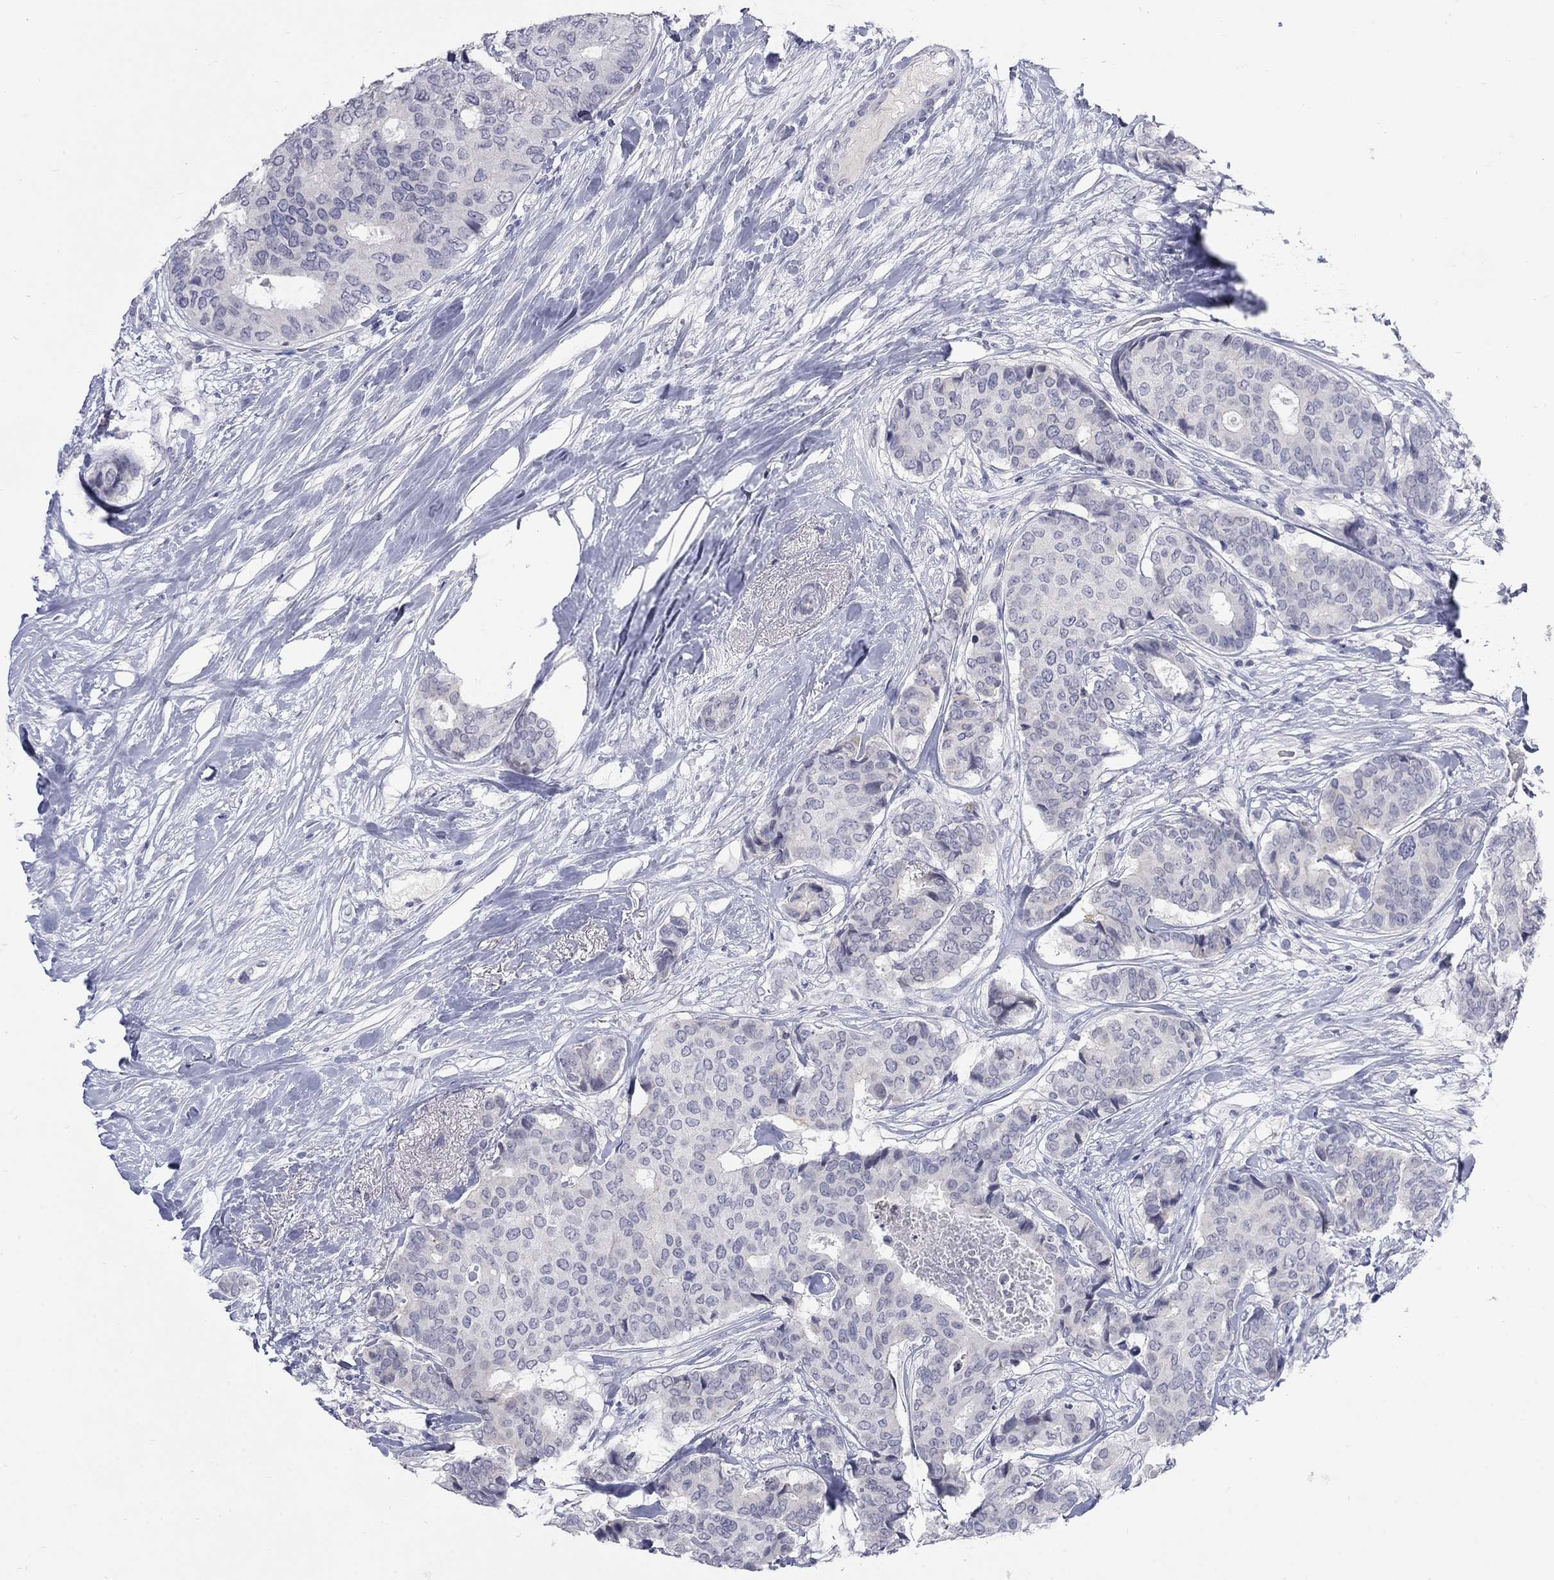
{"staining": {"intensity": "negative", "quantity": "none", "location": "none"}, "tissue": "breast cancer", "cell_type": "Tumor cells", "image_type": "cancer", "snomed": [{"axis": "morphology", "description": "Duct carcinoma"}, {"axis": "topography", "description": "Breast"}], "caption": "This is an IHC micrograph of breast cancer (invasive ductal carcinoma). There is no staining in tumor cells.", "gene": "CTNND2", "patient": {"sex": "female", "age": 75}}